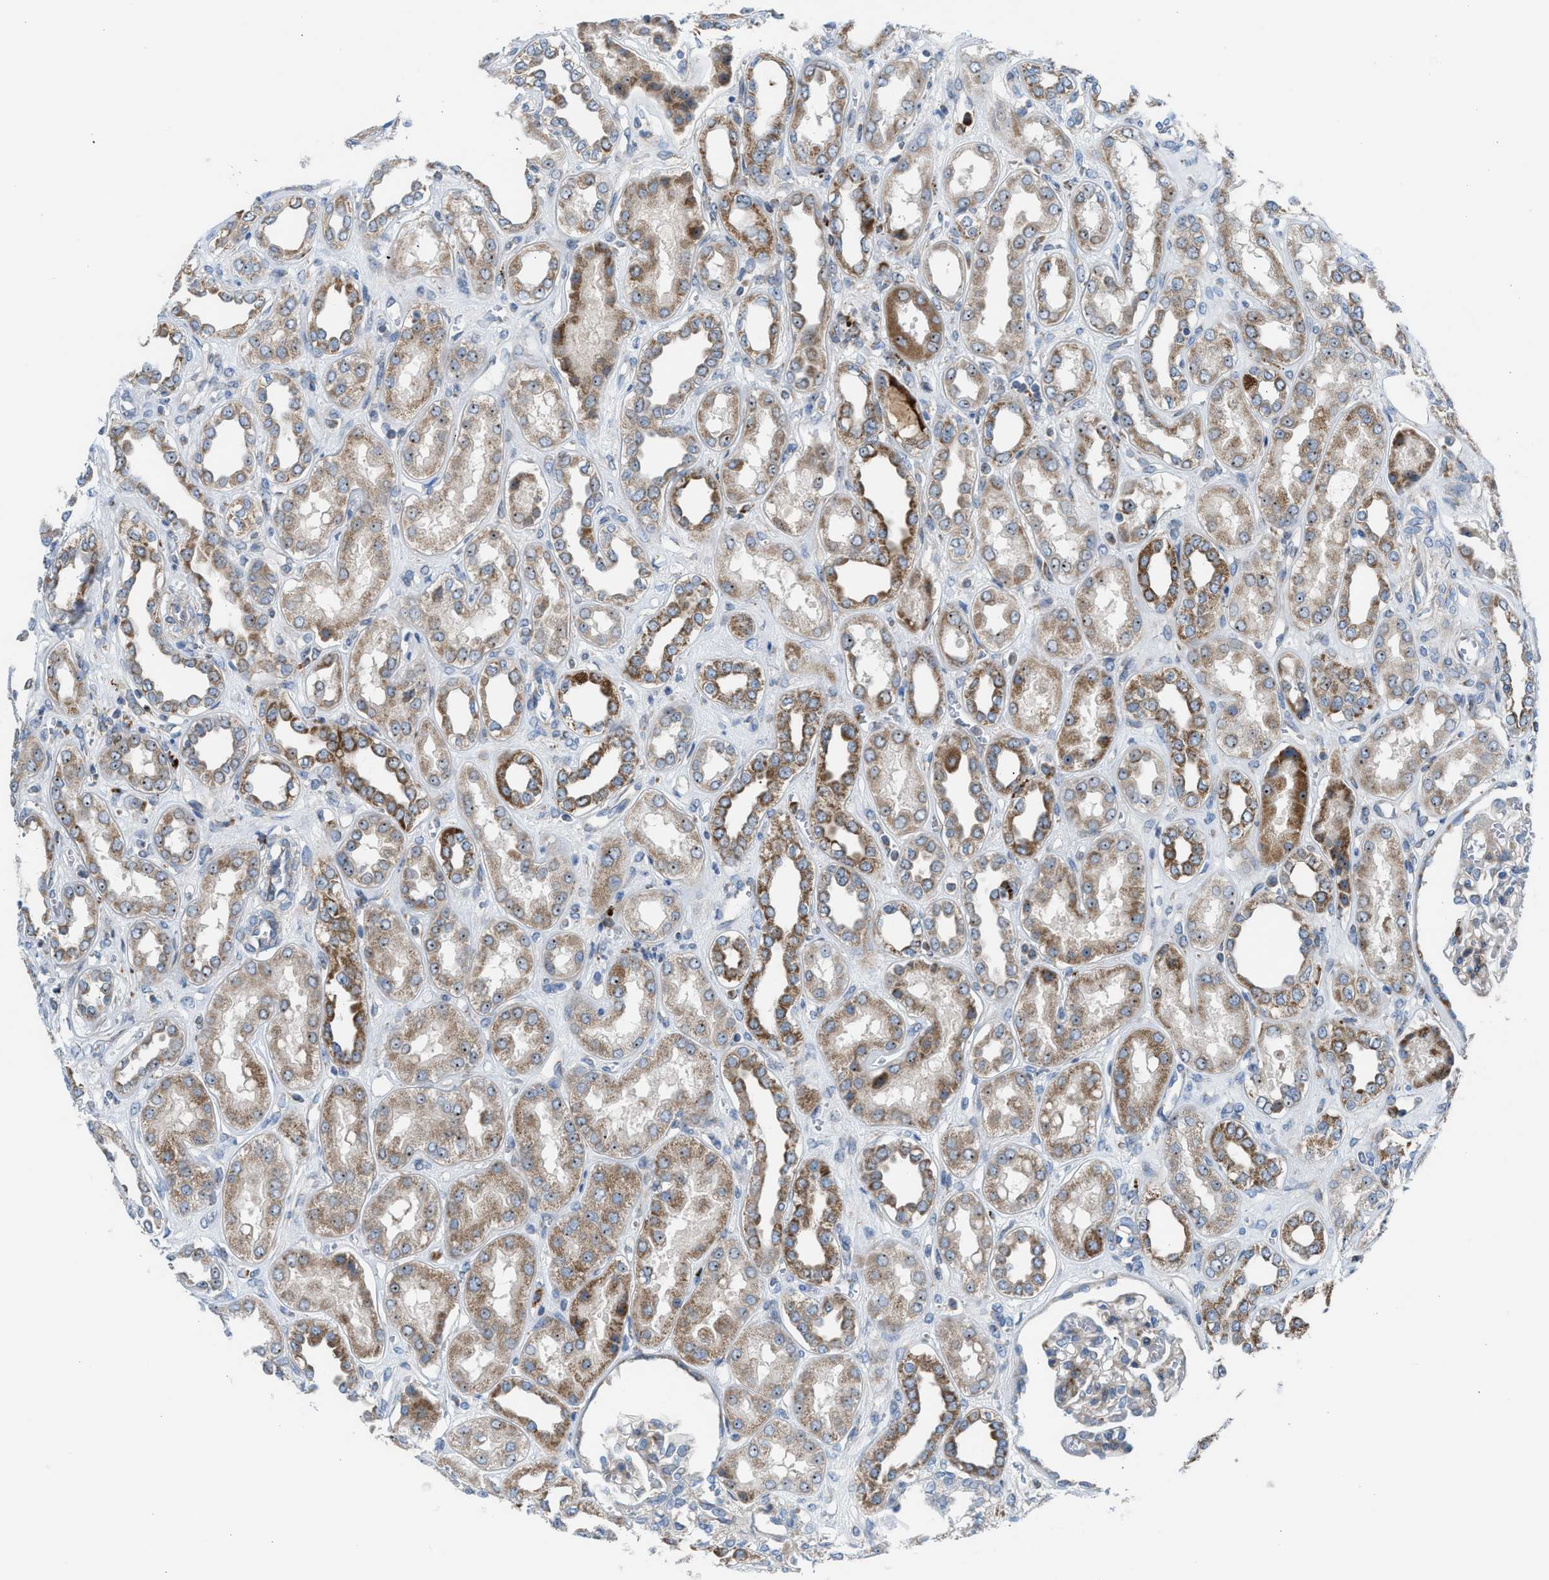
{"staining": {"intensity": "weak", "quantity": "25%-75%", "location": "cytoplasmic/membranous"}, "tissue": "kidney", "cell_type": "Cells in glomeruli", "image_type": "normal", "snomed": [{"axis": "morphology", "description": "Normal tissue, NOS"}, {"axis": "topography", "description": "Kidney"}], "caption": "A photomicrograph of kidney stained for a protein exhibits weak cytoplasmic/membranous brown staining in cells in glomeruli. Nuclei are stained in blue.", "gene": "TPH1", "patient": {"sex": "male", "age": 59}}